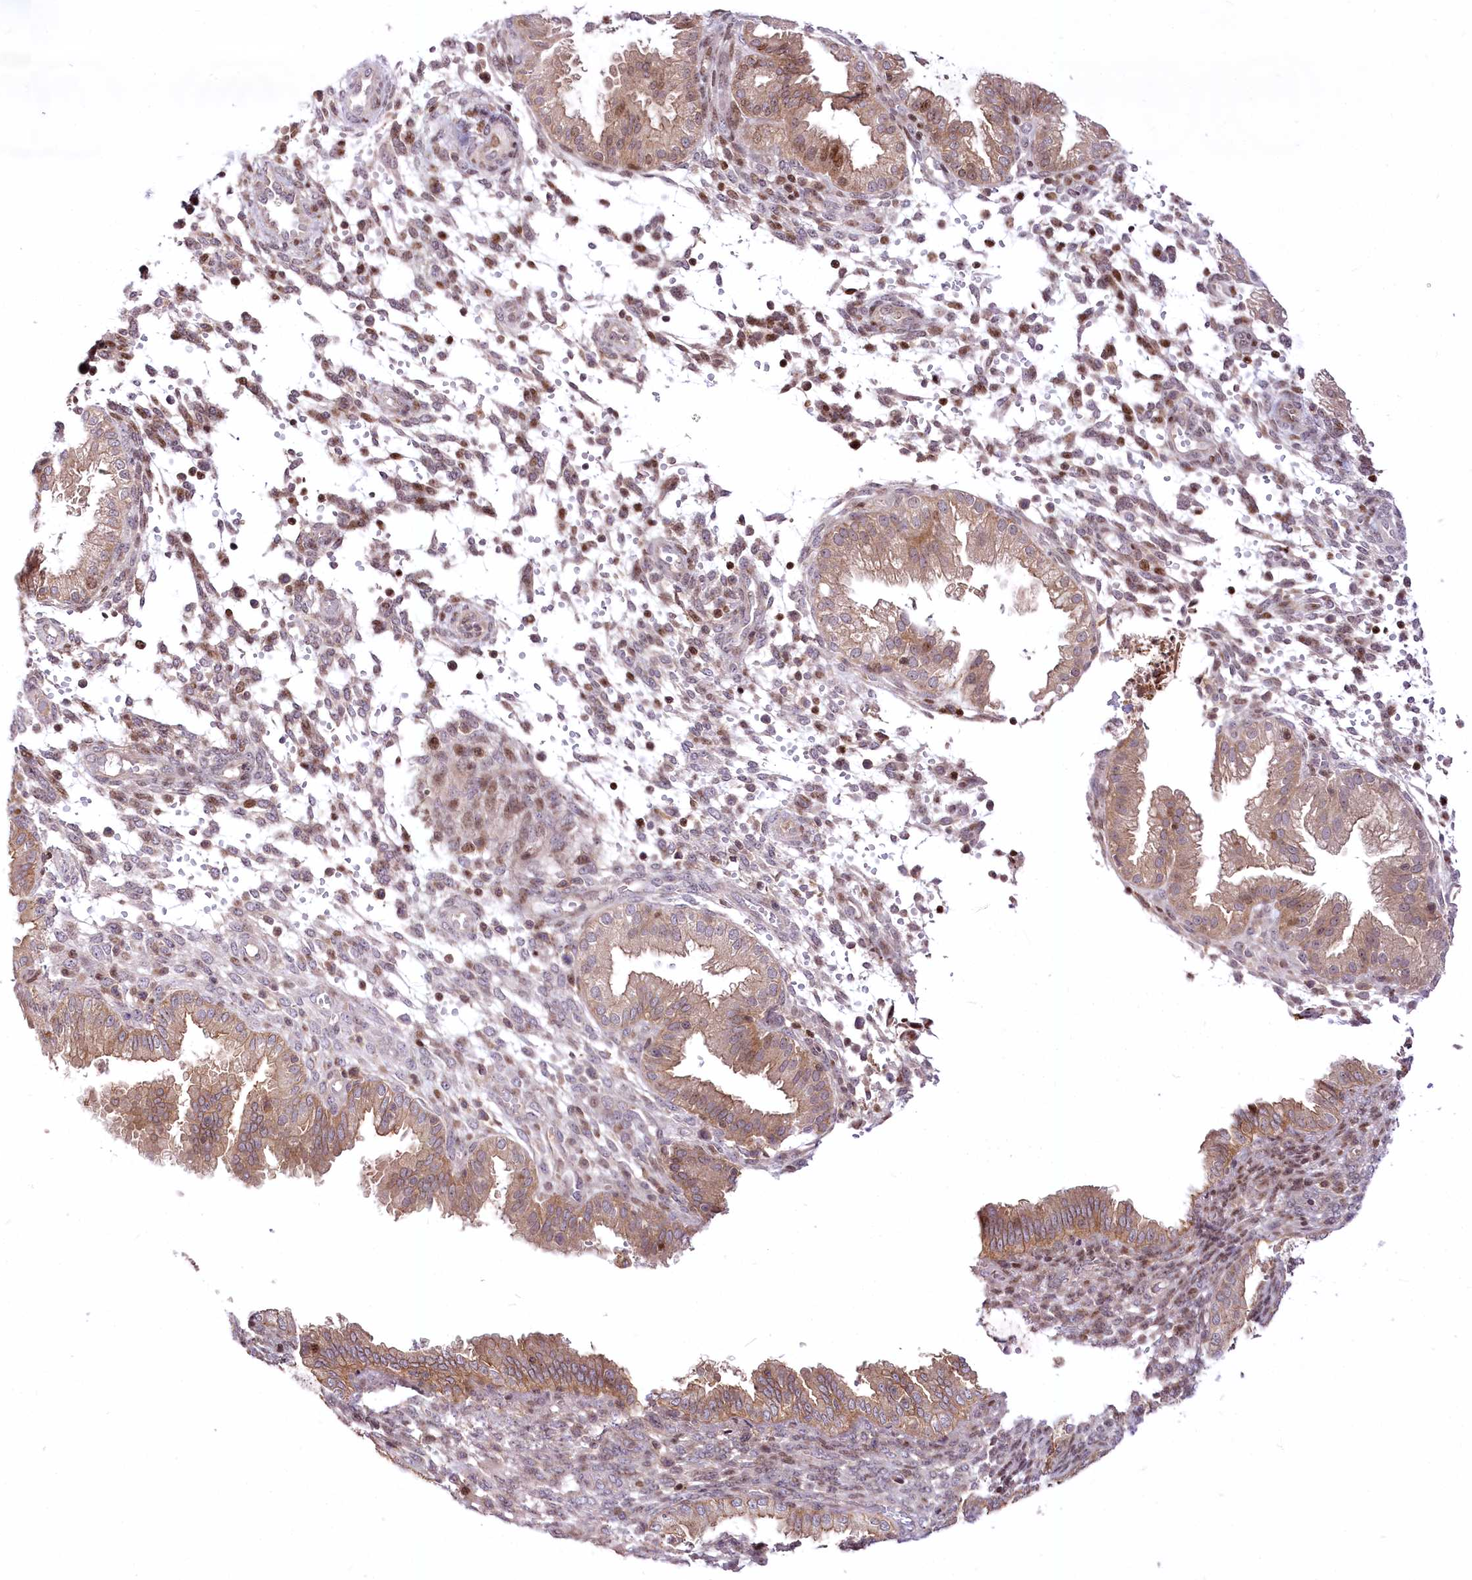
{"staining": {"intensity": "moderate", "quantity": "<25%", "location": "nuclear"}, "tissue": "endometrium", "cell_type": "Cells in endometrial stroma", "image_type": "normal", "snomed": [{"axis": "morphology", "description": "Normal tissue, NOS"}, {"axis": "topography", "description": "Endometrium"}], "caption": "Immunohistochemistry (IHC) (DAB) staining of normal endometrium shows moderate nuclear protein positivity in approximately <25% of cells in endometrial stroma.", "gene": "ZFYVE27", "patient": {"sex": "female", "age": 33}}